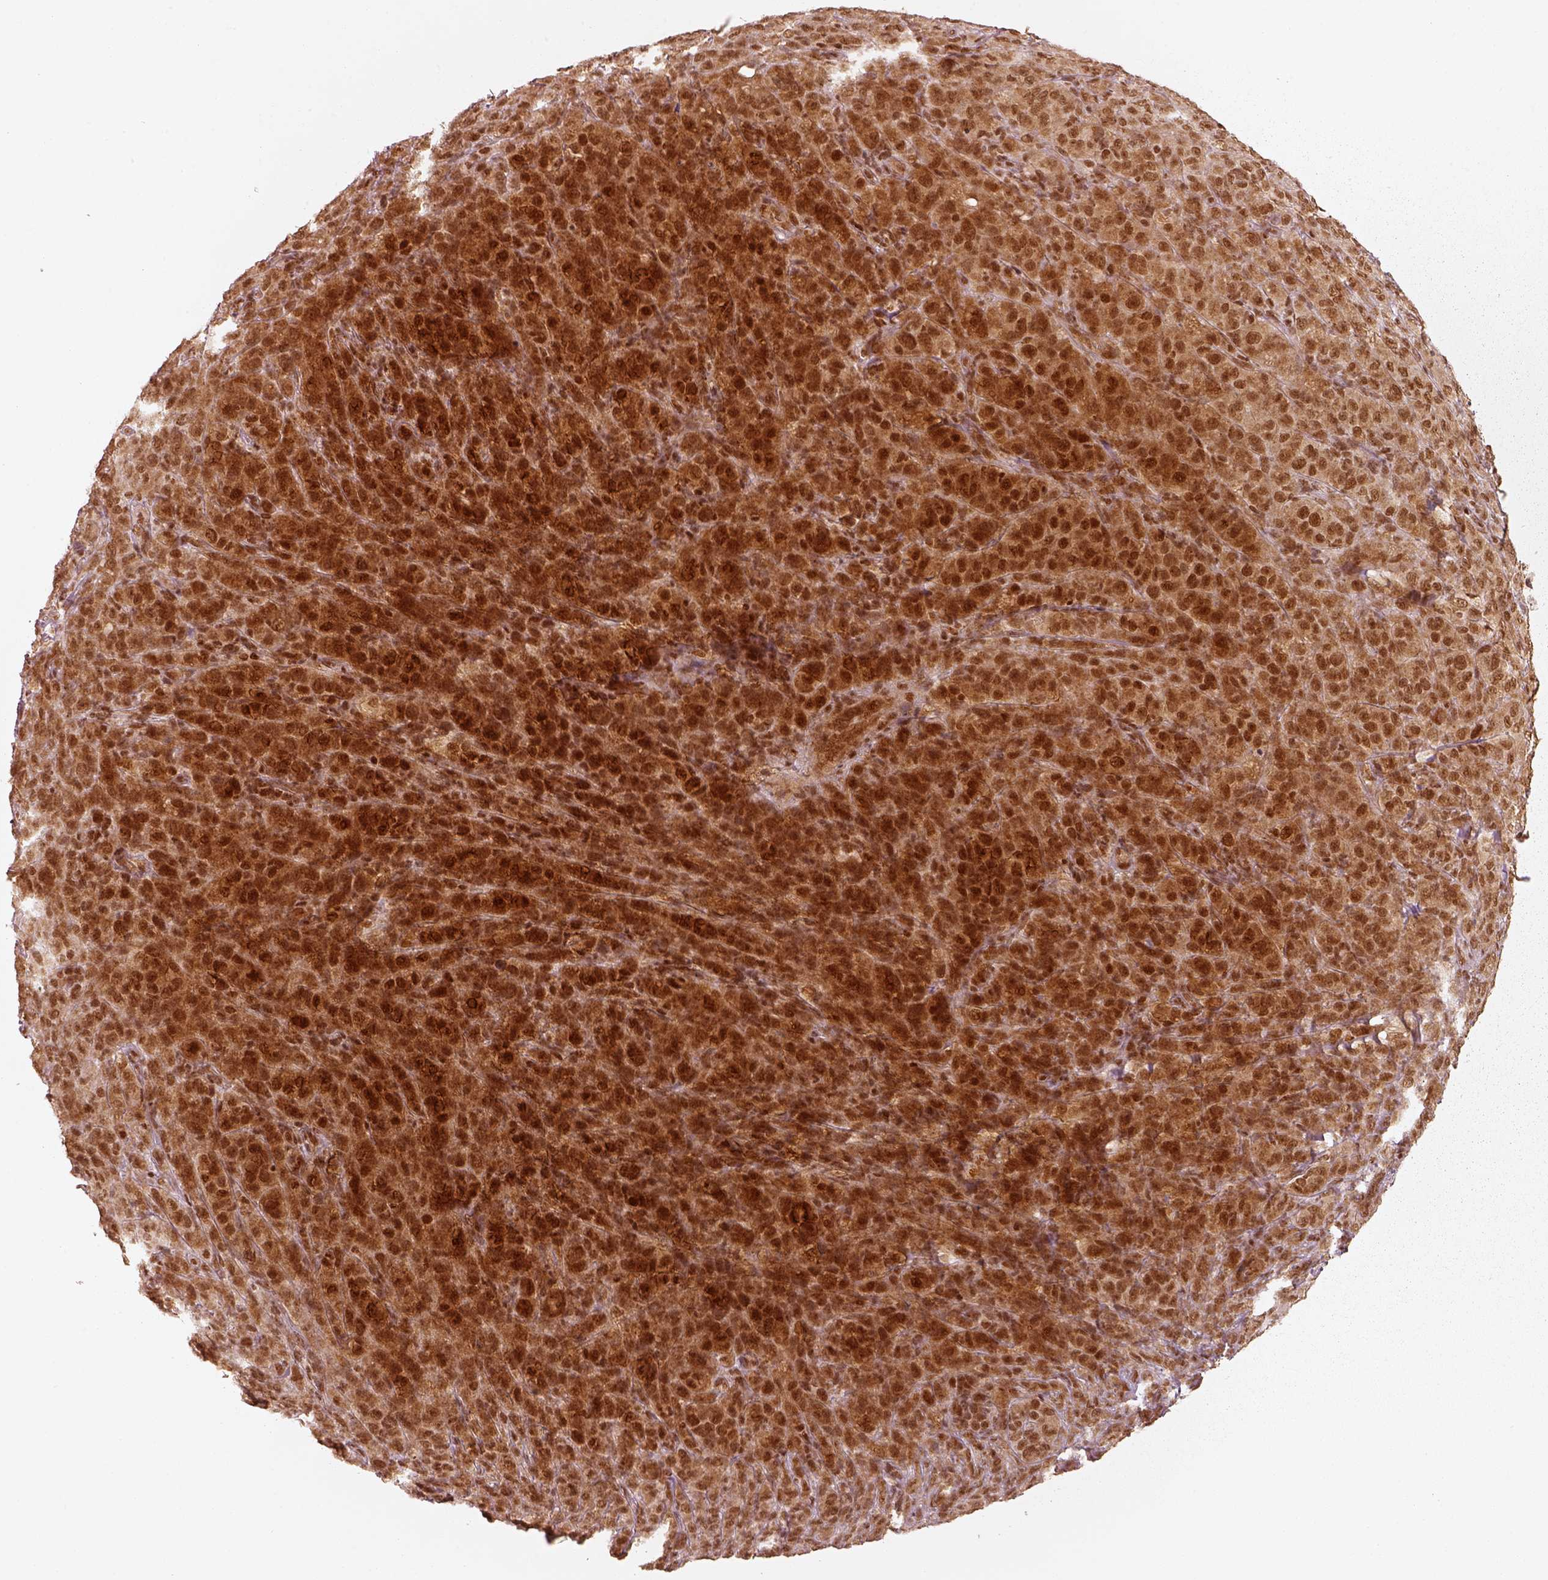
{"staining": {"intensity": "moderate", "quantity": ">75%", "location": "nuclear"}, "tissue": "melanoma", "cell_type": "Tumor cells", "image_type": "cancer", "snomed": [{"axis": "morphology", "description": "Malignant melanoma, NOS"}, {"axis": "topography", "description": "Skin"}], "caption": "Tumor cells display medium levels of moderate nuclear expression in about >75% of cells in malignant melanoma.", "gene": "GMEB2", "patient": {"sex": "female", "age": 87}}